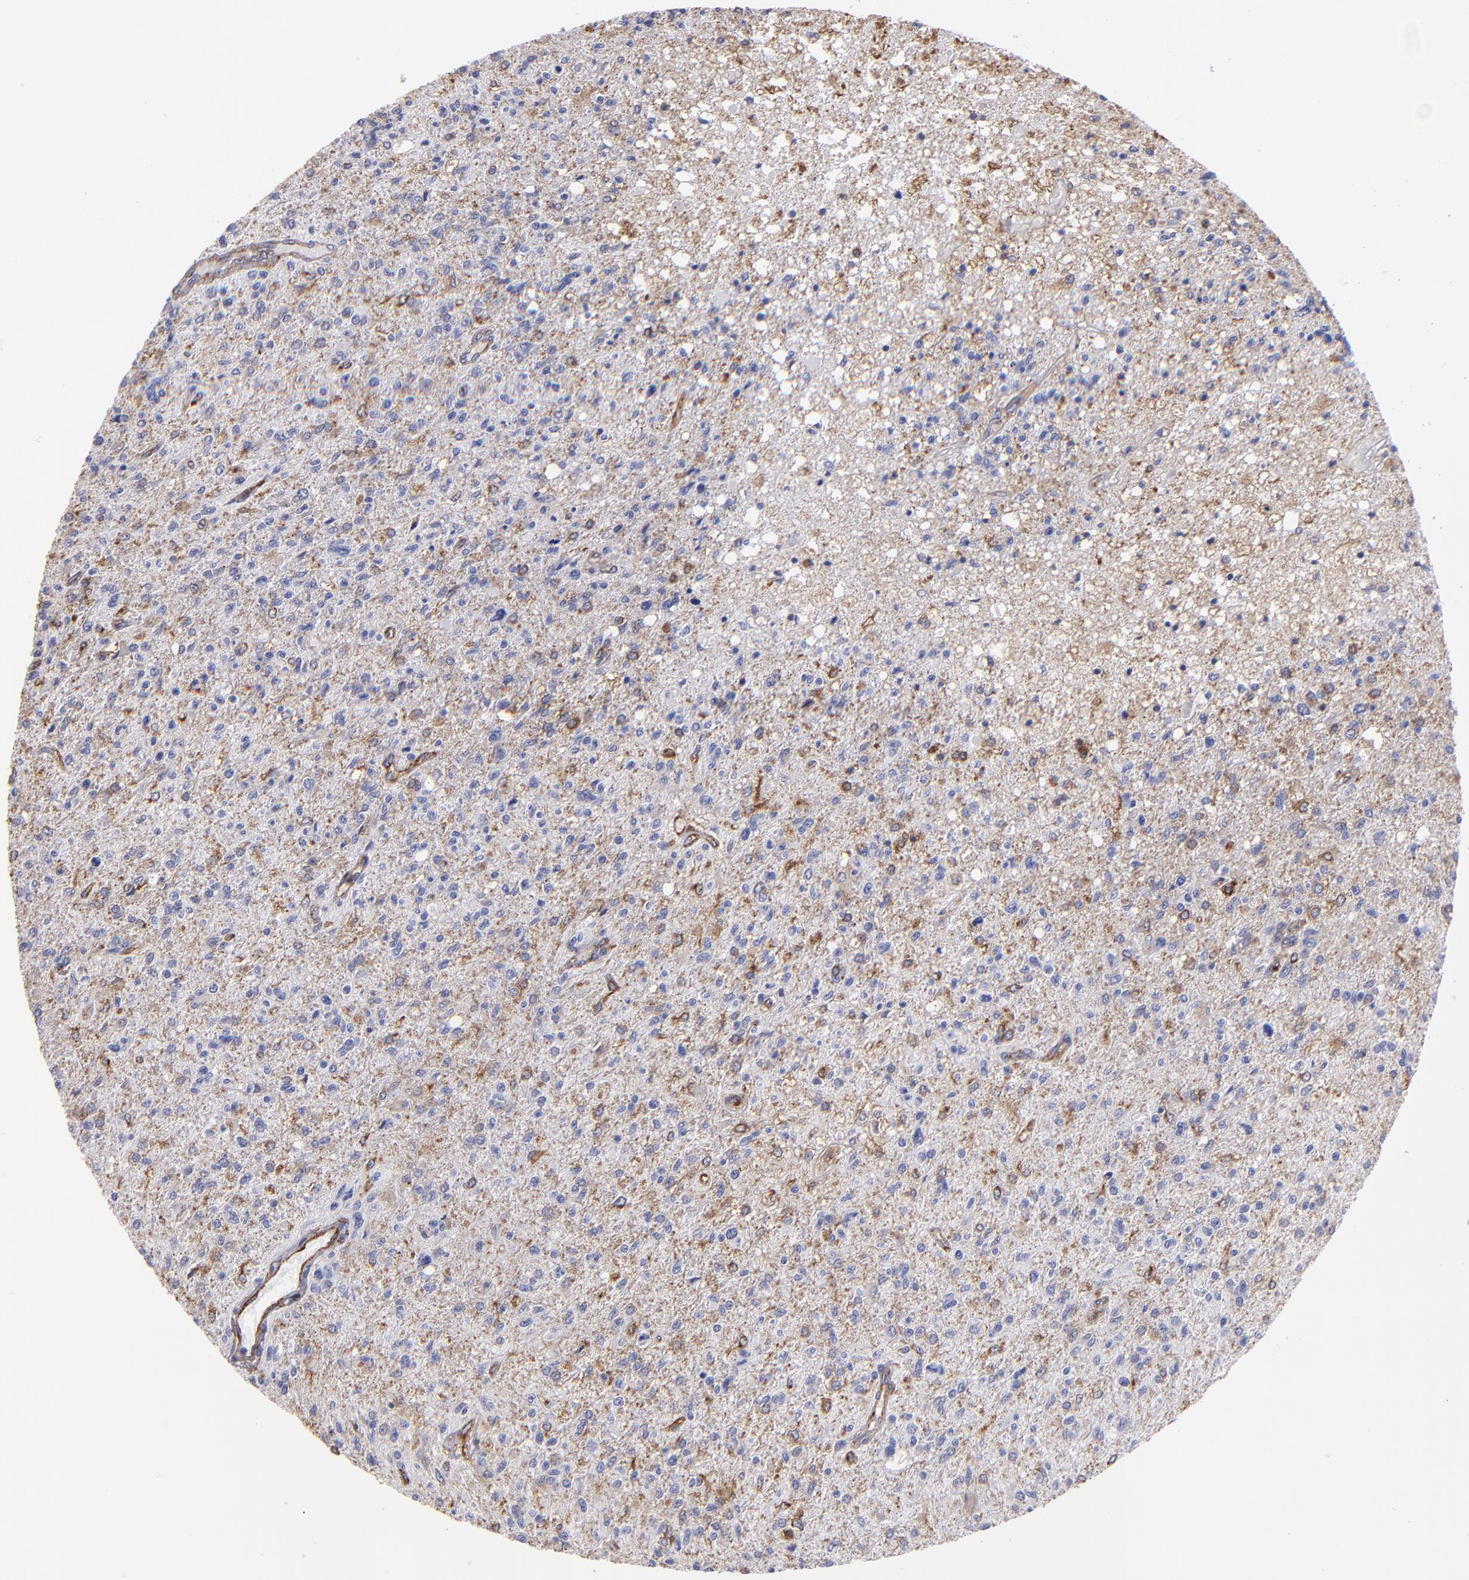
{"staining": {"intensity": "weak", "quantity": "<25%", "location": "cytoplasmic/membranous"}, "tissue": "glioma", "cell_type": "Tumor cells", "image_type": "cancer", "snomed": [{"axis": "morphology", "description": "Glioma, malignant, High grade"}, {"axis": "topography", "description": "Cerebral cortex"}], "caption": "The histopathology image demonstrates no staining of tumor cells in malignant high-grade glioma. (Immunohistochemistry, brightfield microscopy, high magnification).", "gene": "MVP", "patient": {"sex": "male", "age": 76}}